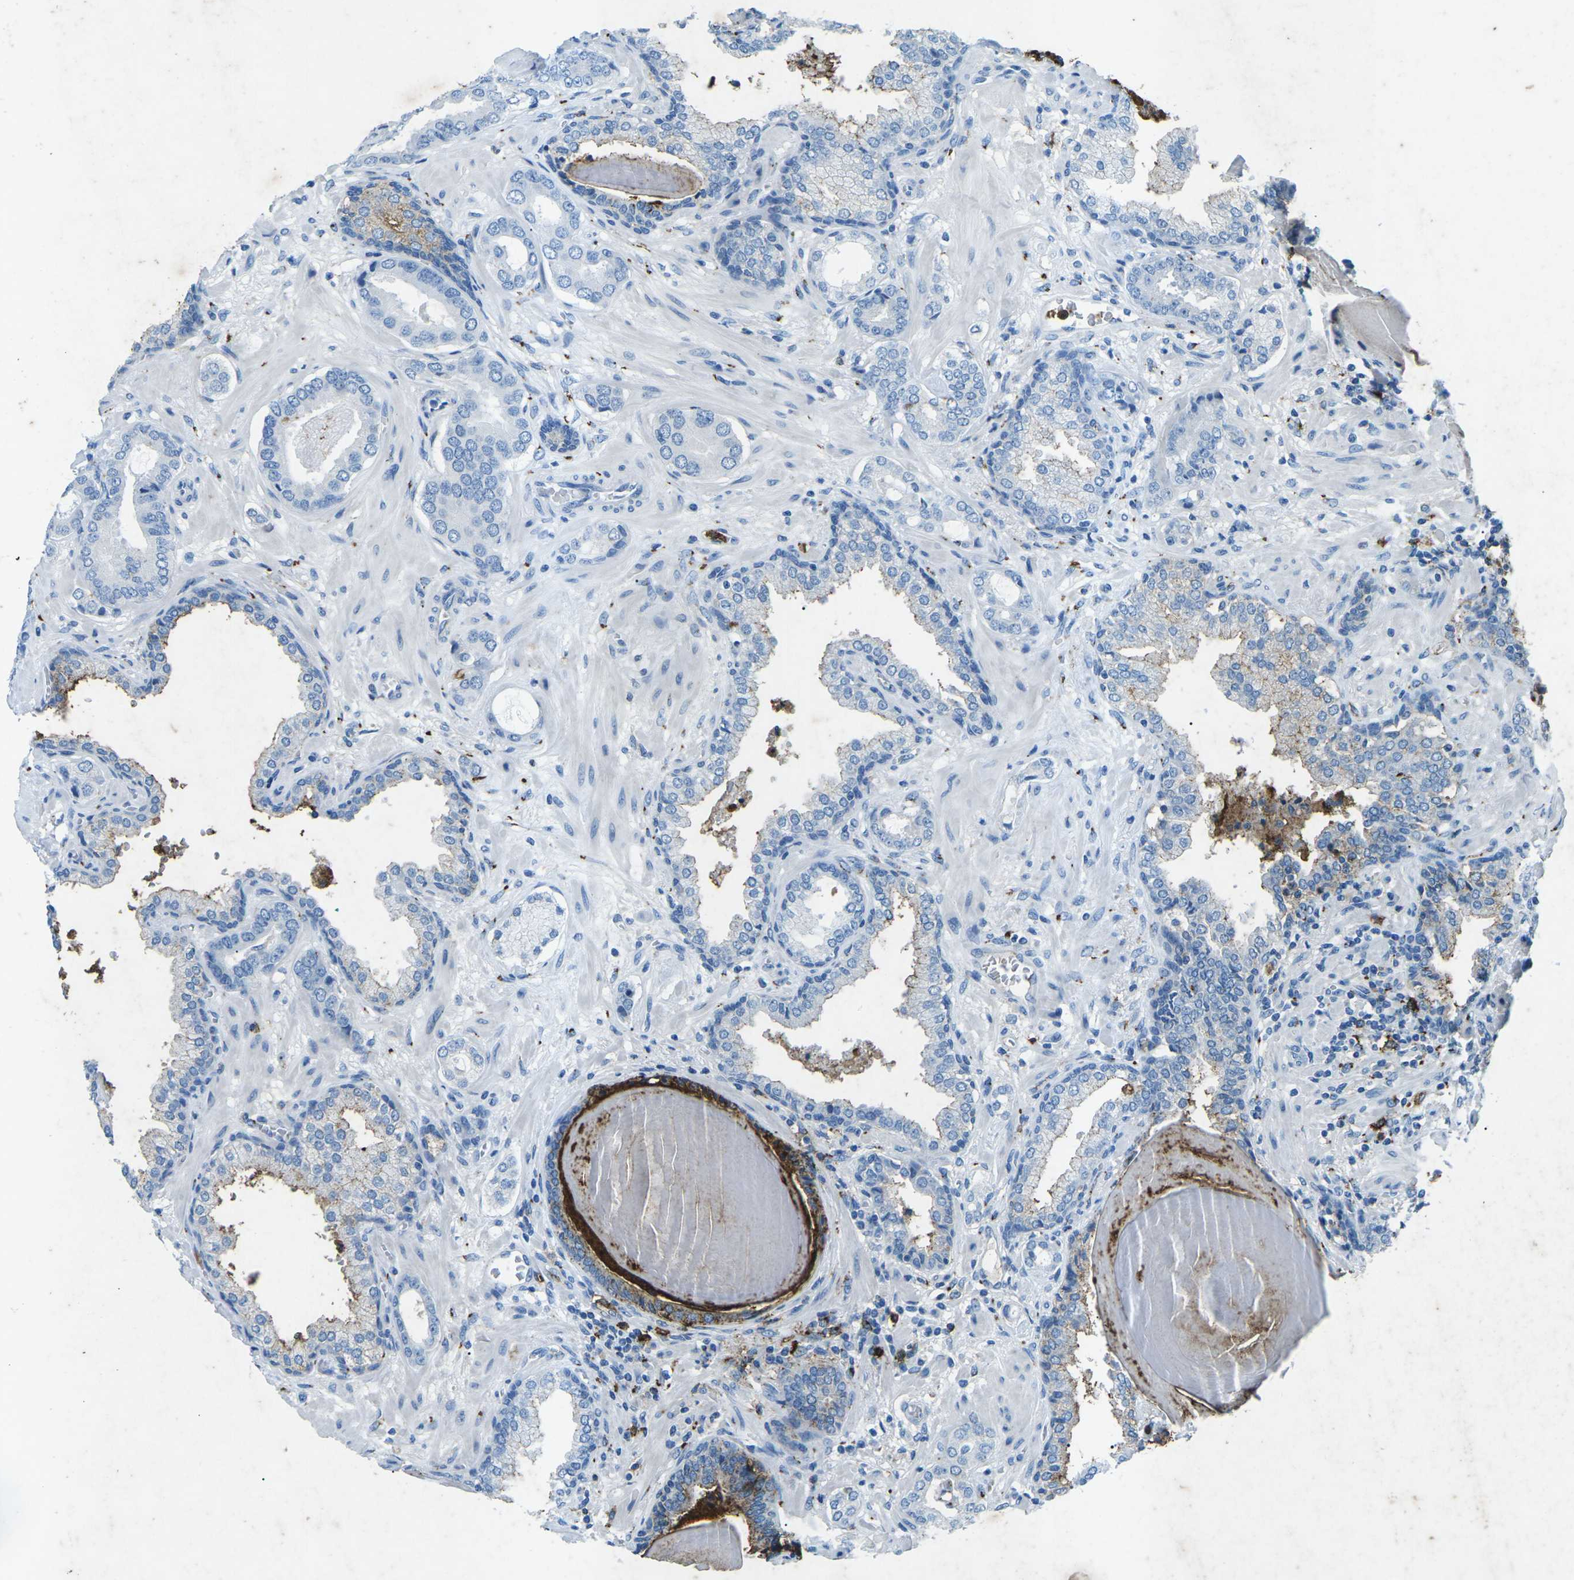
{"staining": {"intensity": "negative", "quantity": "none", "location": "none"}, "tissue": "prostate cancer", "cell_type": "Tumor cells", "image_type": "cancer", "snomed": [{"axis": "morphology", "description": "Adenocarcinoma, Low grade"}, {"axis": "topography", "description": "Prostate"}], "caption": "Photomicrograph shows no protein staining in tumor cells of low-grade adenocarcinoma (prostate) tissue.", "gene": "CTAGE1", "patient": {"sex": "male", "age": 53}}